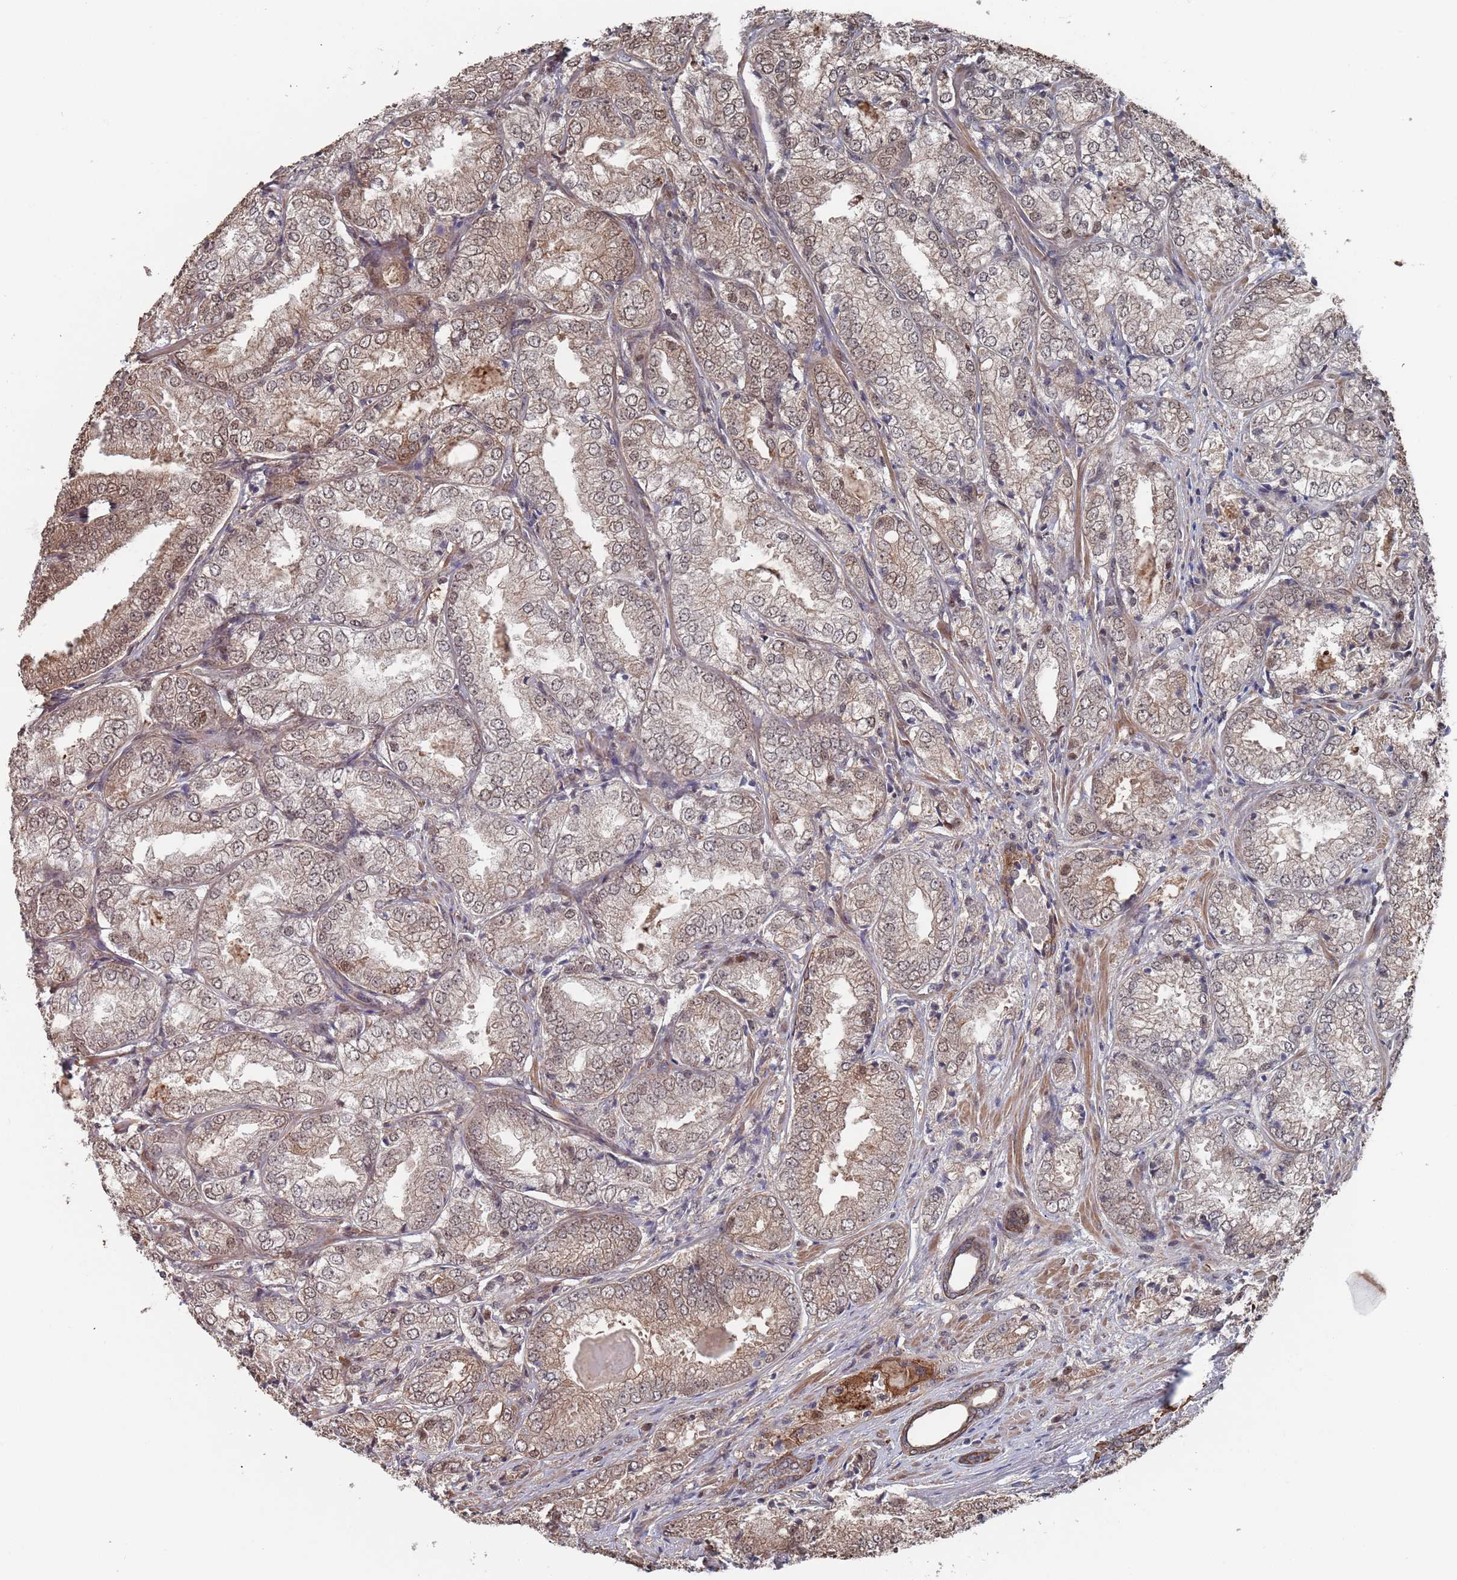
{"staining": {"intensity": "moderate", "quantity": "25%-75%", "location": "cytoplasmic/membranous,nuclear"}, "tissue": "prostate cancer", "cell_type": "Tumor cells", "image_type": "cancer", "snomed": [{"axis": "morphology", "description": "Adenocarcinoma, High grade"}, {"axis": "topography", "description": "Prostate"}], "caption": "Prostate cancer stained with IHC exhibits moderate cytoplasmic/membranous and nuclear expression in approximately 25%-75% of tumor cells.", "gene": "DGKD", "patient": {"sex": "male", "age": 63}}